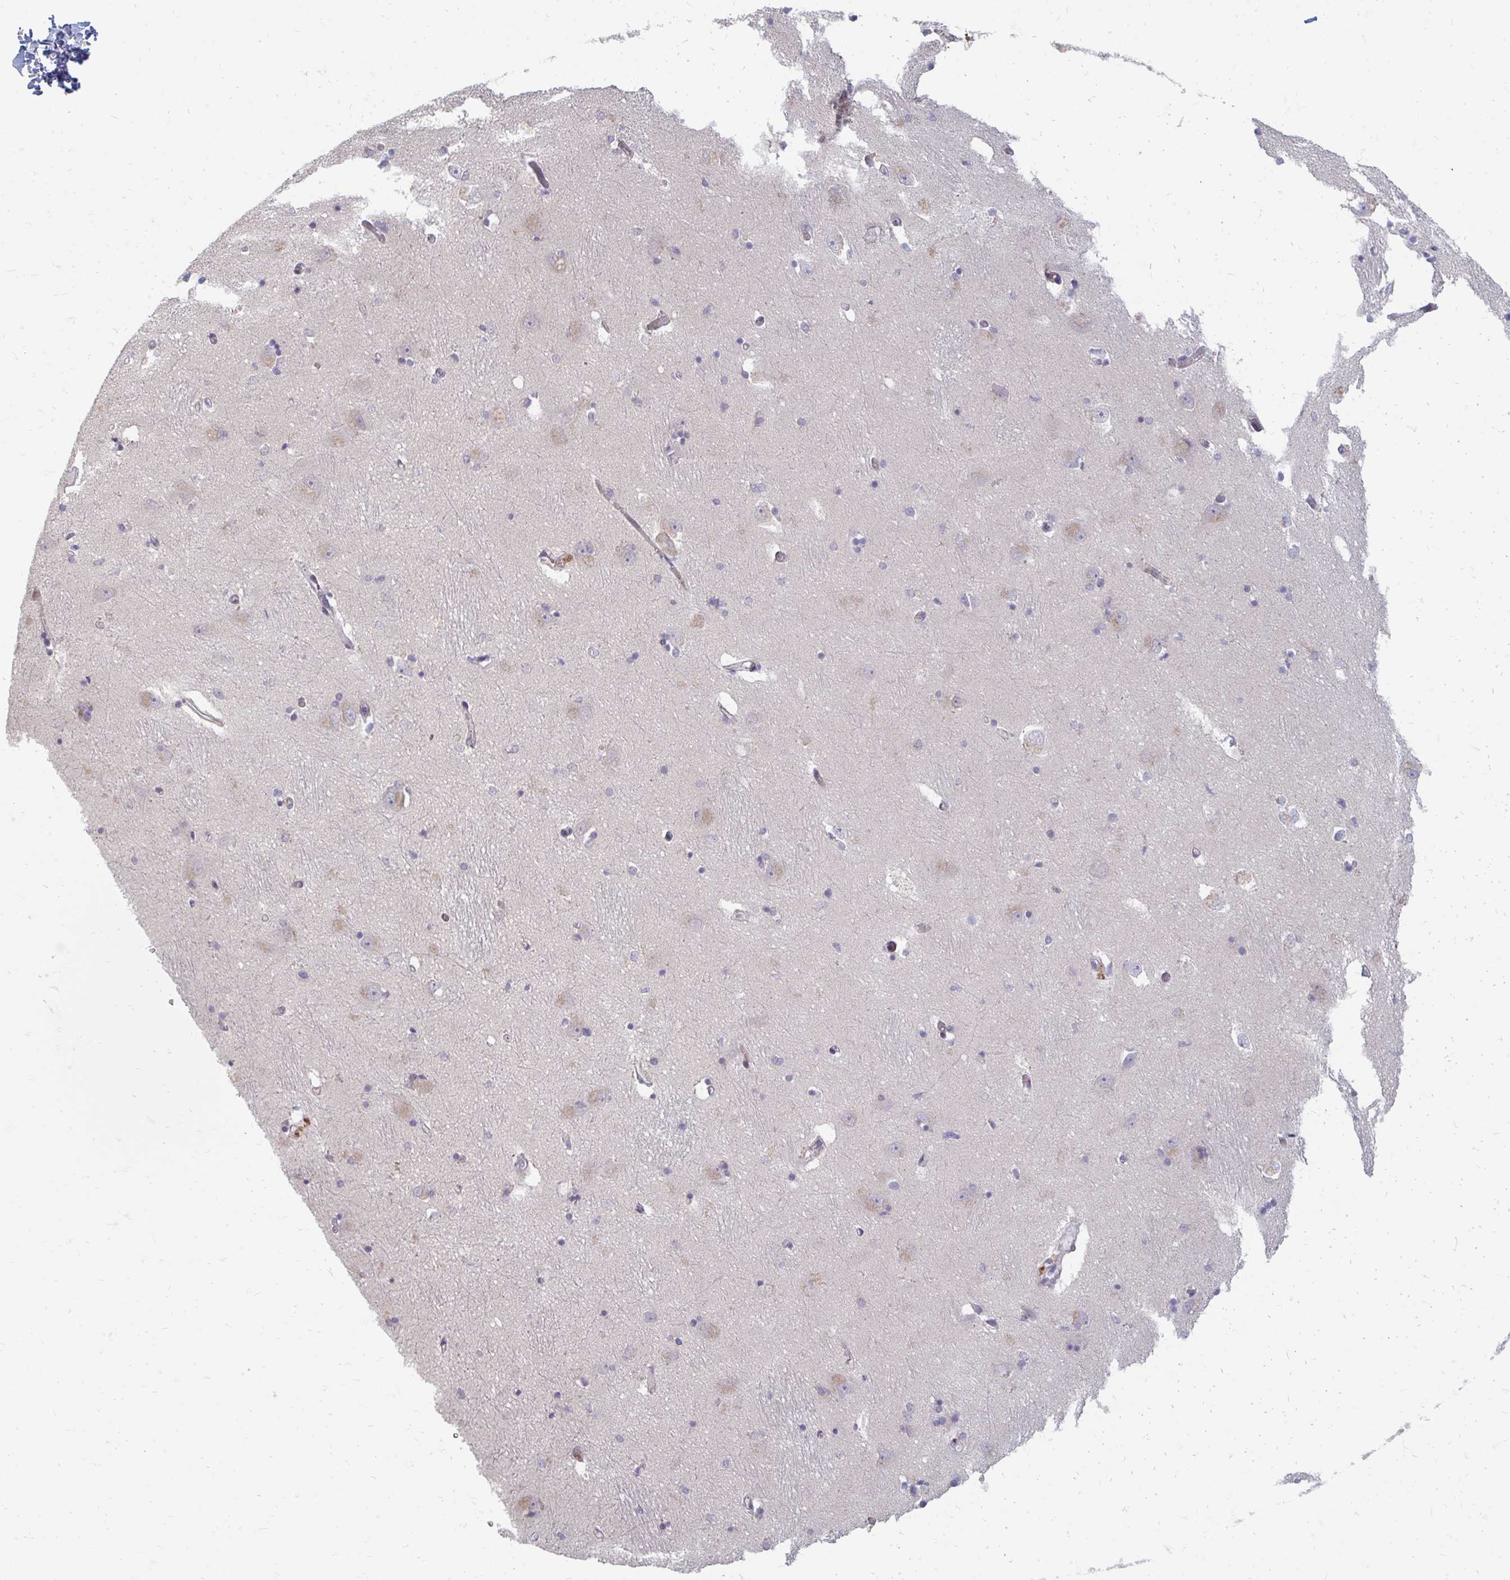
{"staining": {"intensity": "negative", "quantity": "none", "location": "none"}, "tissue": "caudate", "cell_type": "Glial cells", "image_type": "normal", "snomed": [{"axis": "morphology", "description": "Normal tissue, NOS"}, {"axis": "topography", "description": "Lateral ventricle wall"}, {"axis": "topography", "description": "Hippocampus"}], "caption": "Photomicrograph shows no significant protein positivity in glial cells of unremarkable caudate. Nuclei are stained in blue.", "gene": "RAB33A", "patient": {"sex": "female", "age": 63}}